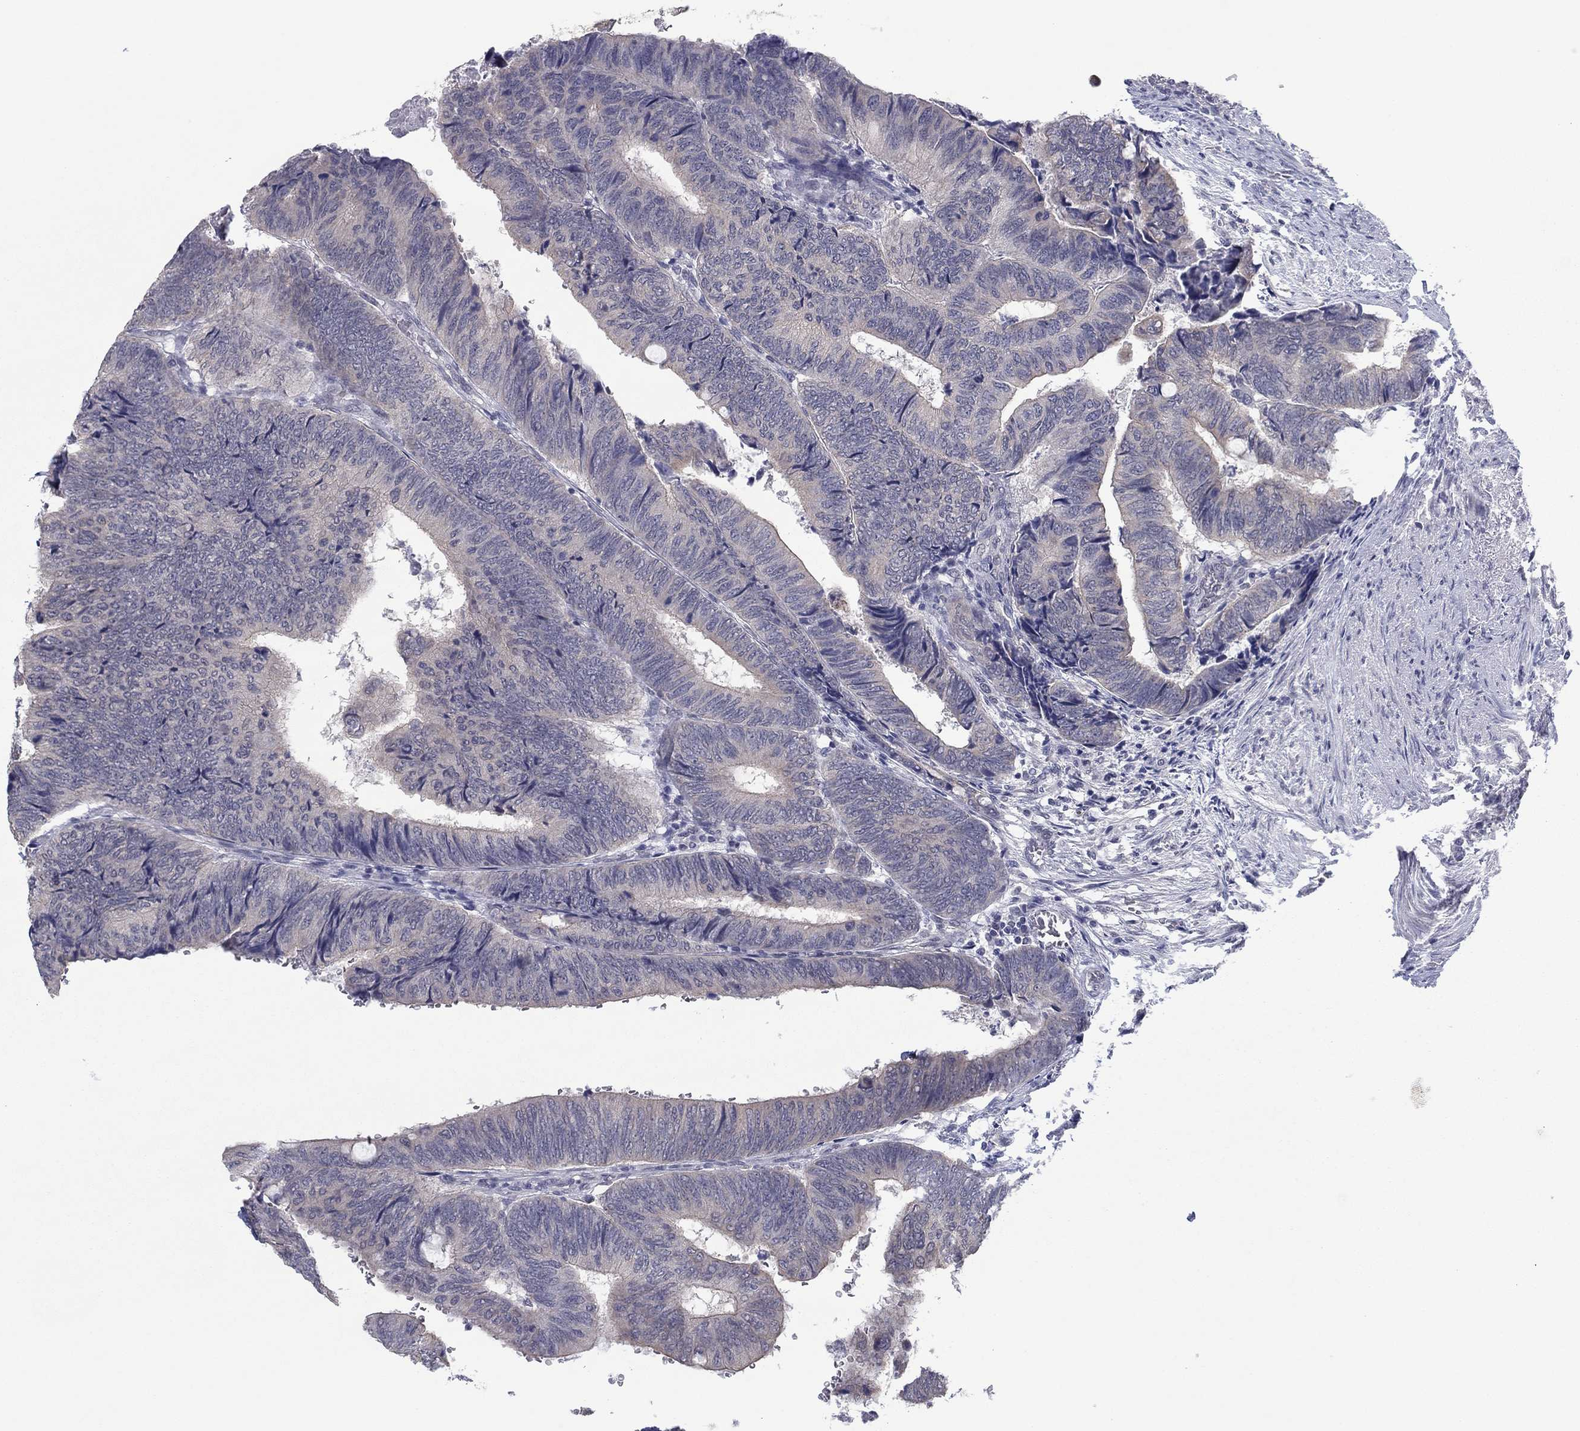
{"staining": {"intensity": "negative", "quantity": "none", "location": "none"}, "tissue": "colorectal cancer", "cell_type": "Tumor cells", "image_type": "cancer", "snomed": [{"axis": "morphology", "description": "Normal tissue, NOS"}, {"axis": "morphology", "description": "Adenocarcinoma, NOS"}, {"axis": "topography", "description": "Rectum"}, {"axis": "topography", "description": "Peripheral nerve tissue"}], "caption": "Protein analysis of adenocarcinoma (colorectal) demonstrates no significant positivity in tumor cells.", "gene": "SLC22A2", "patient": {"sex": "male", "age": 92}}